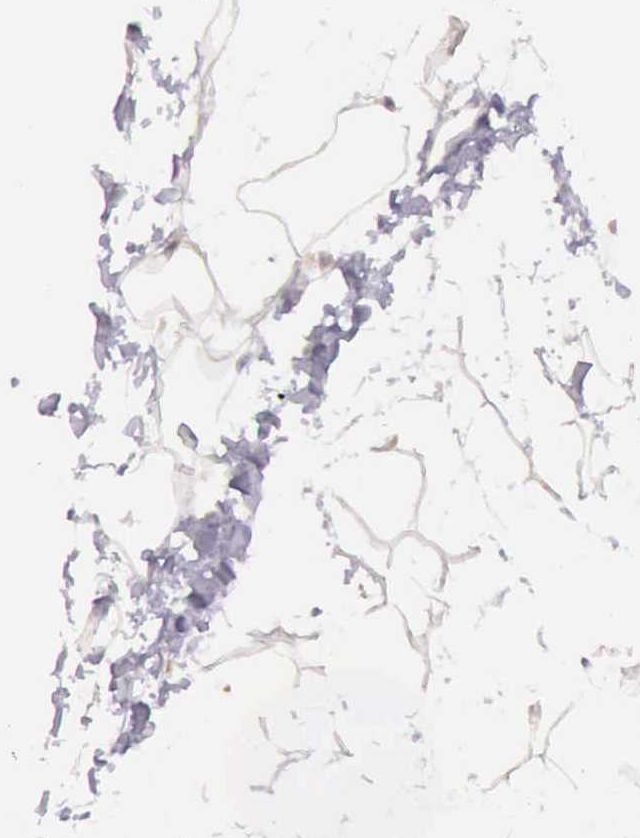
{"staining": {"intensity": "weak", "quantity": "25%-75%", "location": "cytoplasmic/membranous"}, "tissue": "adipose tissue", "cell_type": "Adipocytes", "image_type": "normal", "snomed": [{"axis": "morphology", "description": "Normal tissue, NOS"}, {"axis": "topography", "description": "Breast"}], "caption": "Immunohistochemistry (IHC) micrograph of unremarkable adipose tissue: human adipose tissue stained using IHC shows low levels of weak protein expression localized specifically in the cytoplasmic/membranous of adipocytes, appearing as a cytoplasmic/membranous brown color.", "gene": "TCEANC", "patient": {"sex": "female", "age": 45}}